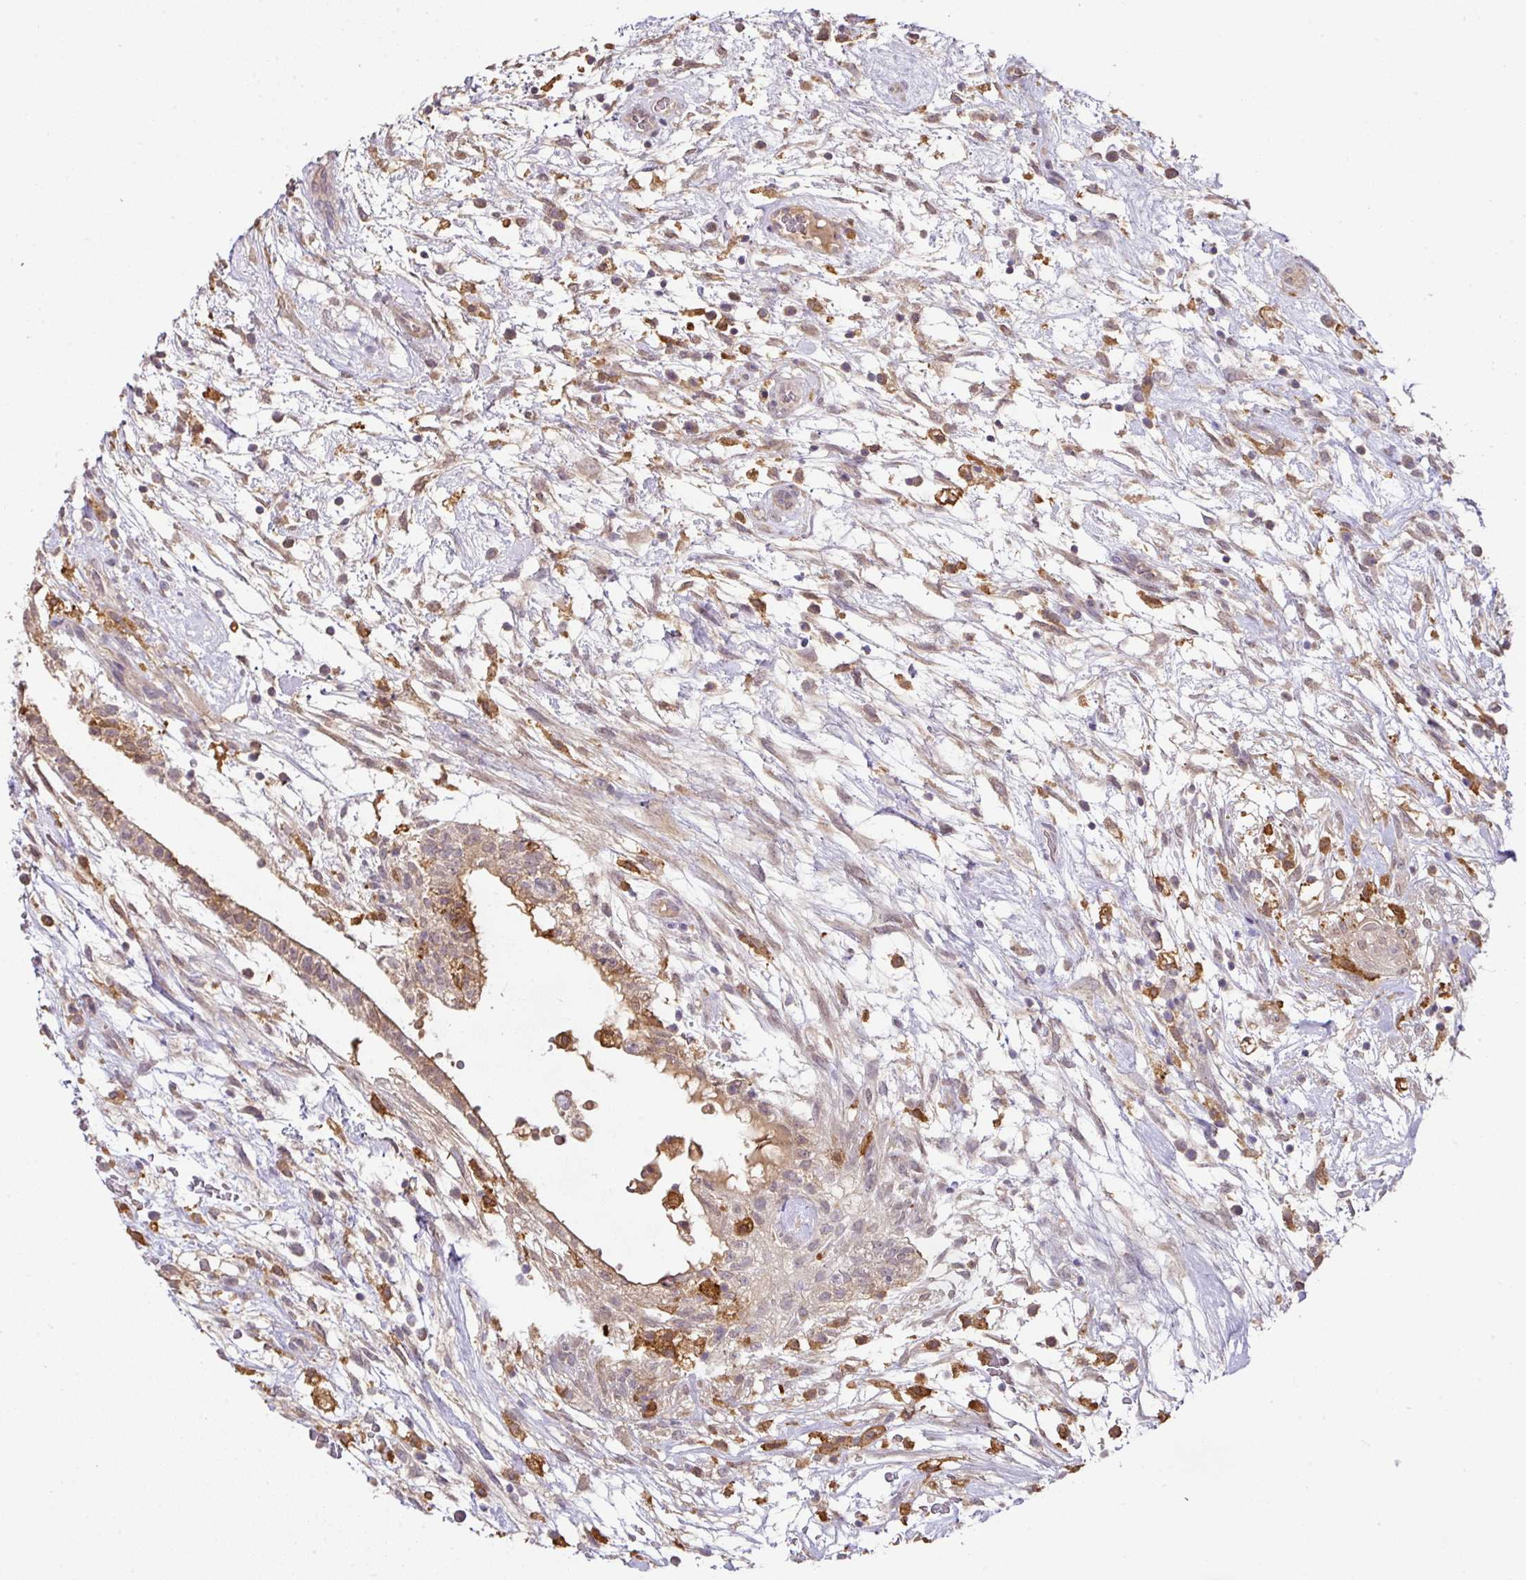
{"staining": {"intensity": "moderate", "quantity": ">75%", "location": "cytoplasmic/membranous"}, "tissue": "testis cancer", "cell_type": "Tumor cells", "image_type": "cancer", "snomed": [{"axis": "morphology", "description": "Carcinoma, Embryonal, NOS"}, {"axis": "topography", "description": "Testis"}], "caption": "Human testis cancer stained for a protein (brown) displays moderate cytoplasmic/membranous positive positivity in approximately >75% of tumor cells.", "gene": "GCNT7", "patient": {"sex": "male", "age": 32}}